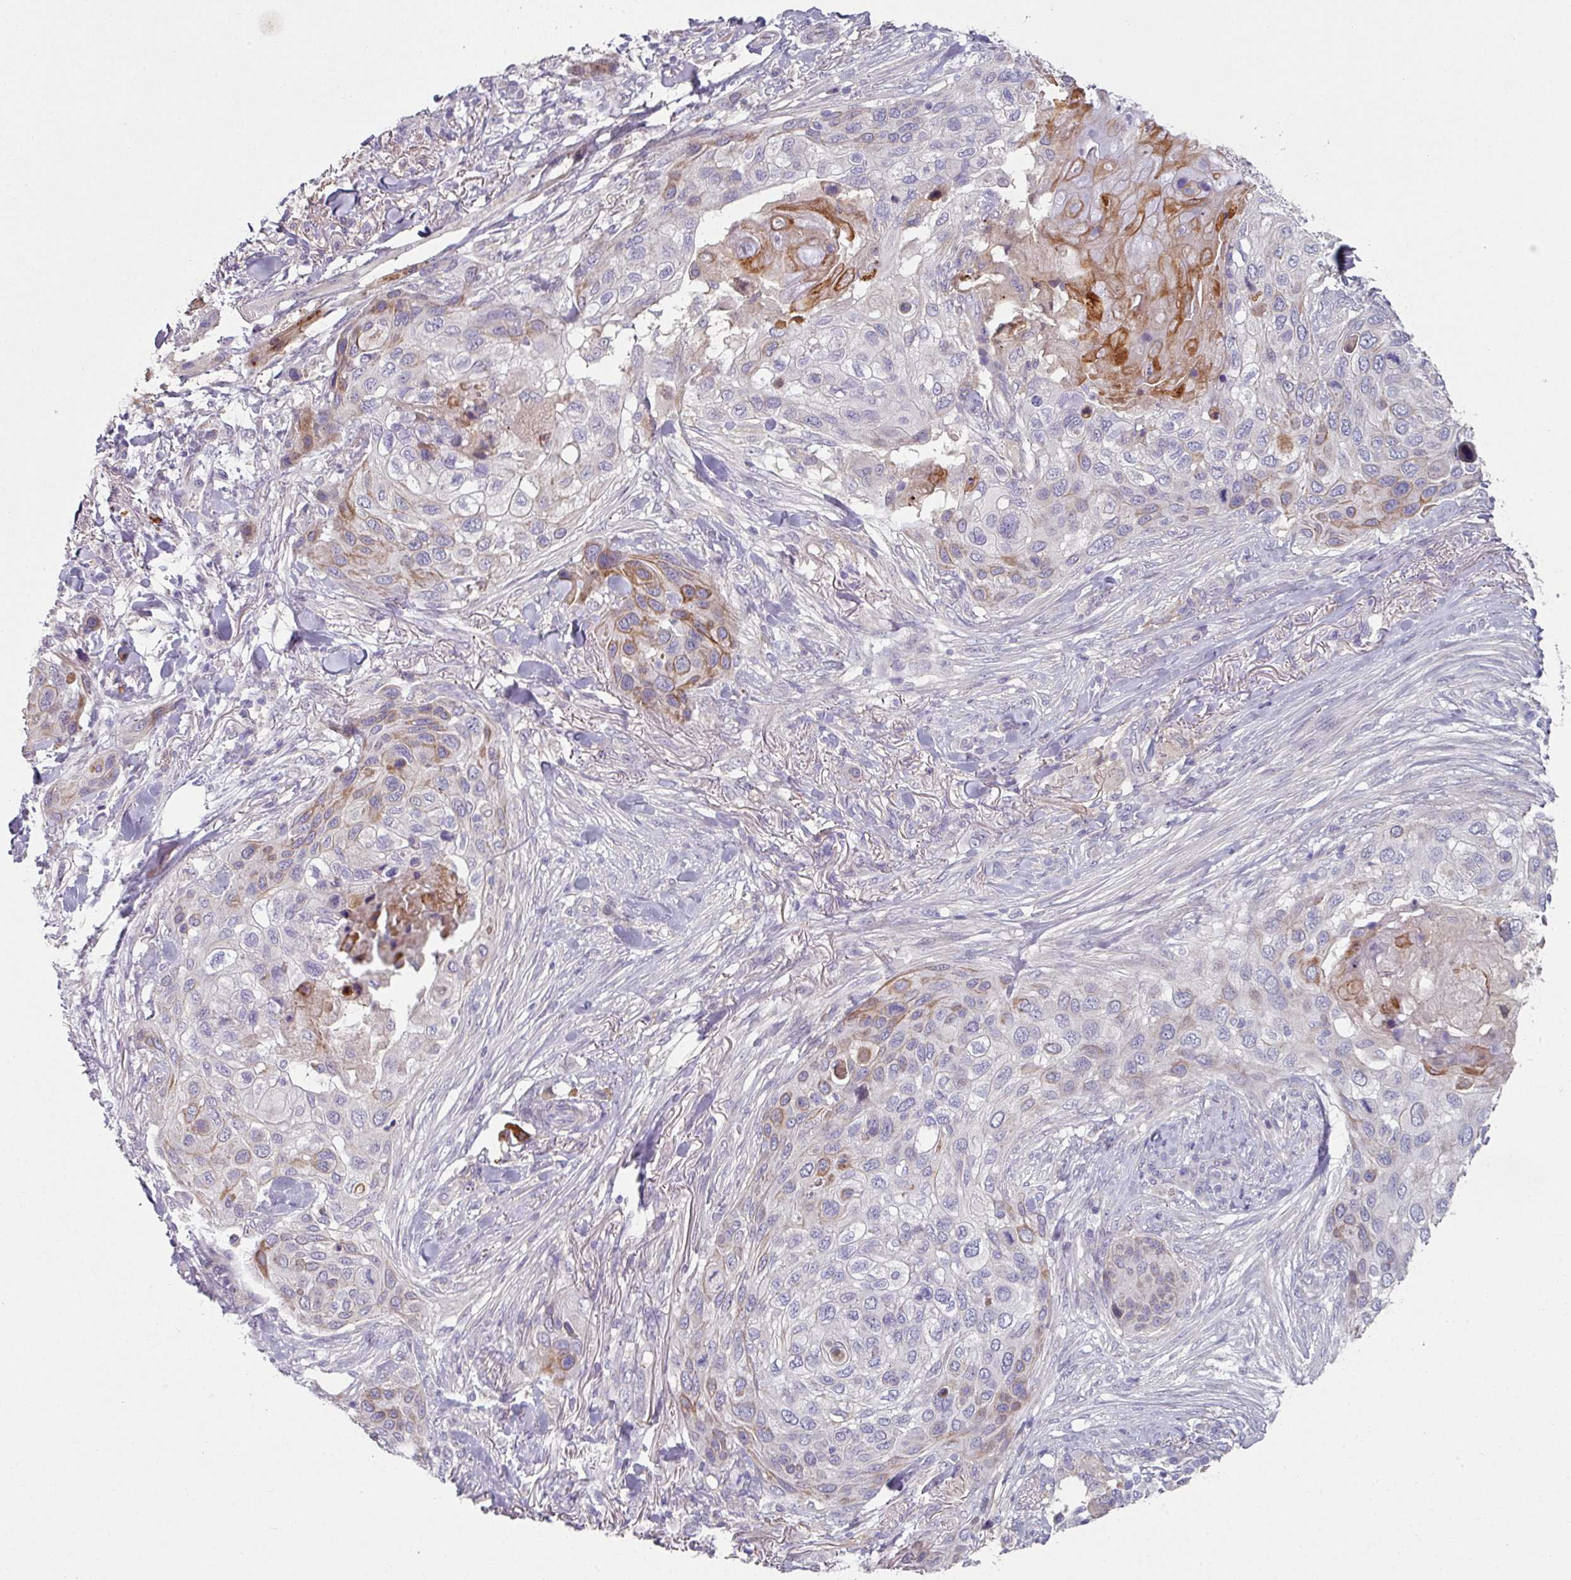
{"staining": {"intensity": "moderate", "quantity": "<25%", "location": "cytoplasmic/membranous"}, "tissue": "skin cancer", "cell_type": "Tumor cells", "image_type": "cancer", "snomed": [{"axis": "morphology", "description": "Squamous cell carcinoma, NOS"}, {"axis": "topography", "description": "Skin"}], "caption": "IHC (DAB) staining of skin cancer shows moderate cytoplasmic/membranous protein staining in approximately <25% of tumor cells.", "gene": "WSB2", "patient": {"sex": "female", "age": 87}}